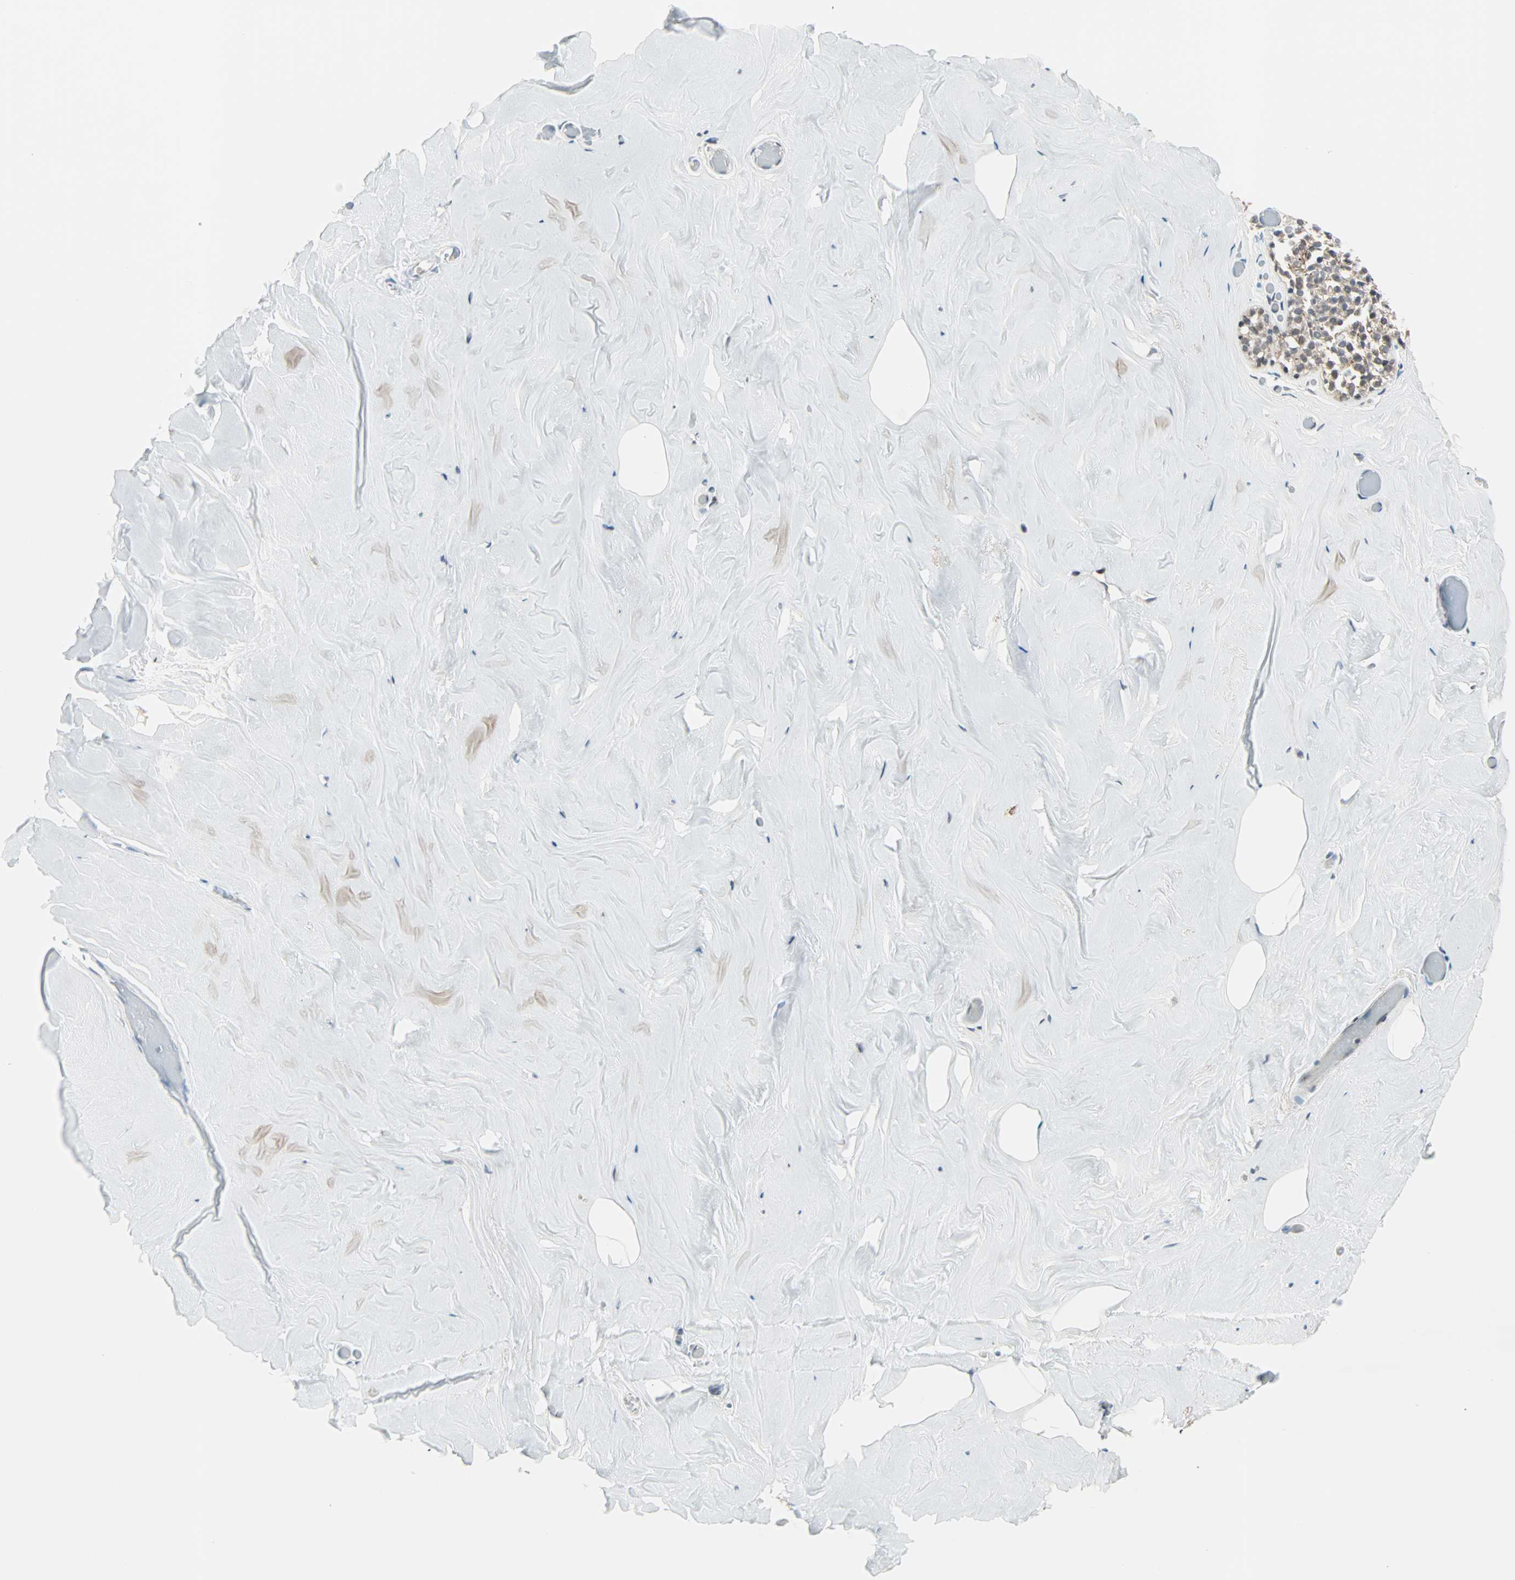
{"staining": {"intensity": "negative", "quantity": "none", "location": "none"}, "tissue": "breast", "cell_type": "Adipocytes", "image_type": "normal", "snomed": [{"axis": "morphology", "description": "Normal tissue, NOS"}, {"axis": "topography", "description": "Breast"}], "caption": "IHC histopathology image of unremarkable breast: human breast stained with DAB shows no significant protein expression in adipocytes. (Brightfield microscopy of DAB IHC at high magnification).", "gene": "CBX4", "patient": {"sex": "female", "age": 75}}